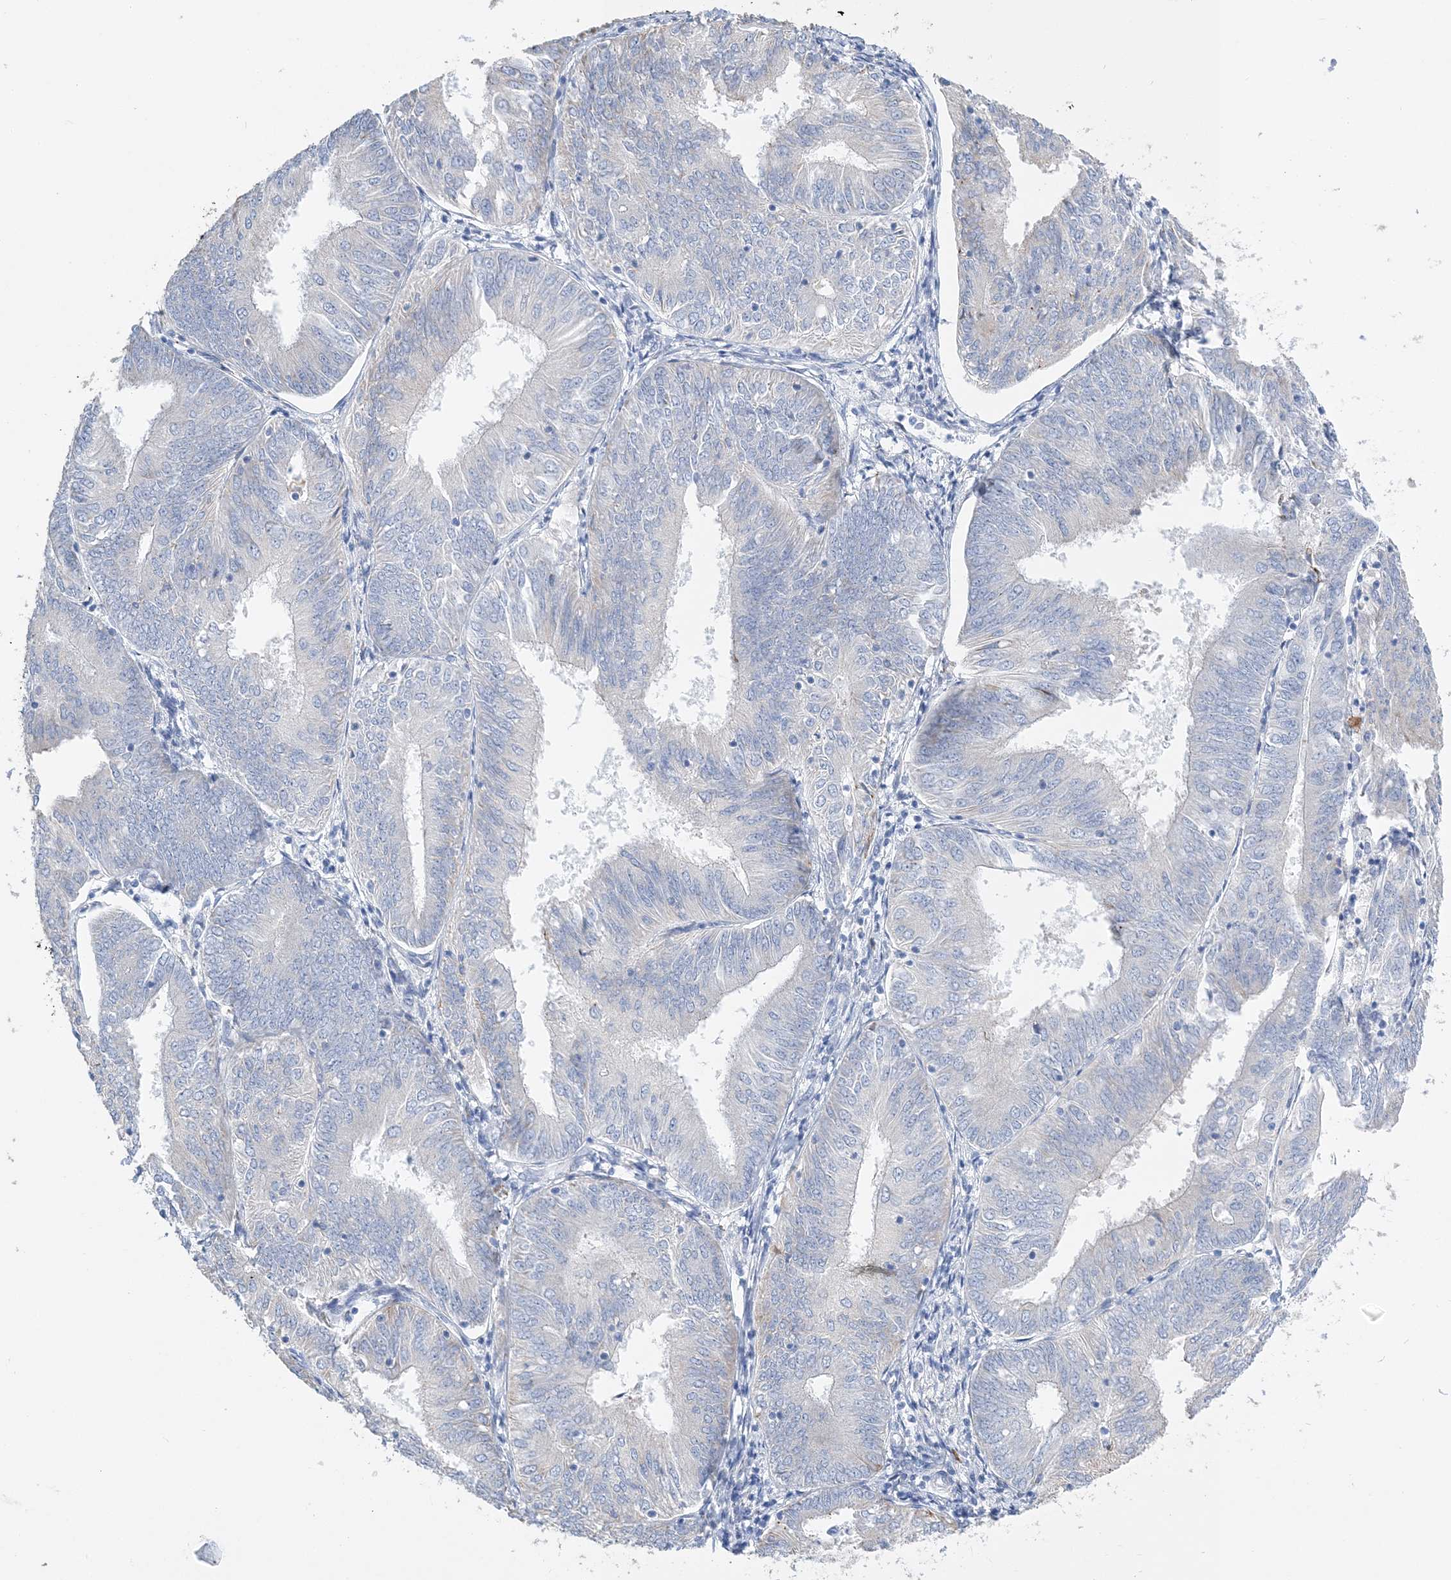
{"staining": {"intensity": "negative", "quantity": "none", "location": "none"}, "tissue": "endometrial cancer", "cell_type": "Tumor cells", "image_type": "cancer", "snomed": [{"axis": "morphology", "description": "Adenocarcinoma, NOS"}, {"axis": "topography", "description": "Endometrium"}], "caption": "The histopathology image exhibits no staining of tumor cells in endometrial cancer.", "gene": "TSPYL6", "patient": {"sex": "female", "age": 58}}